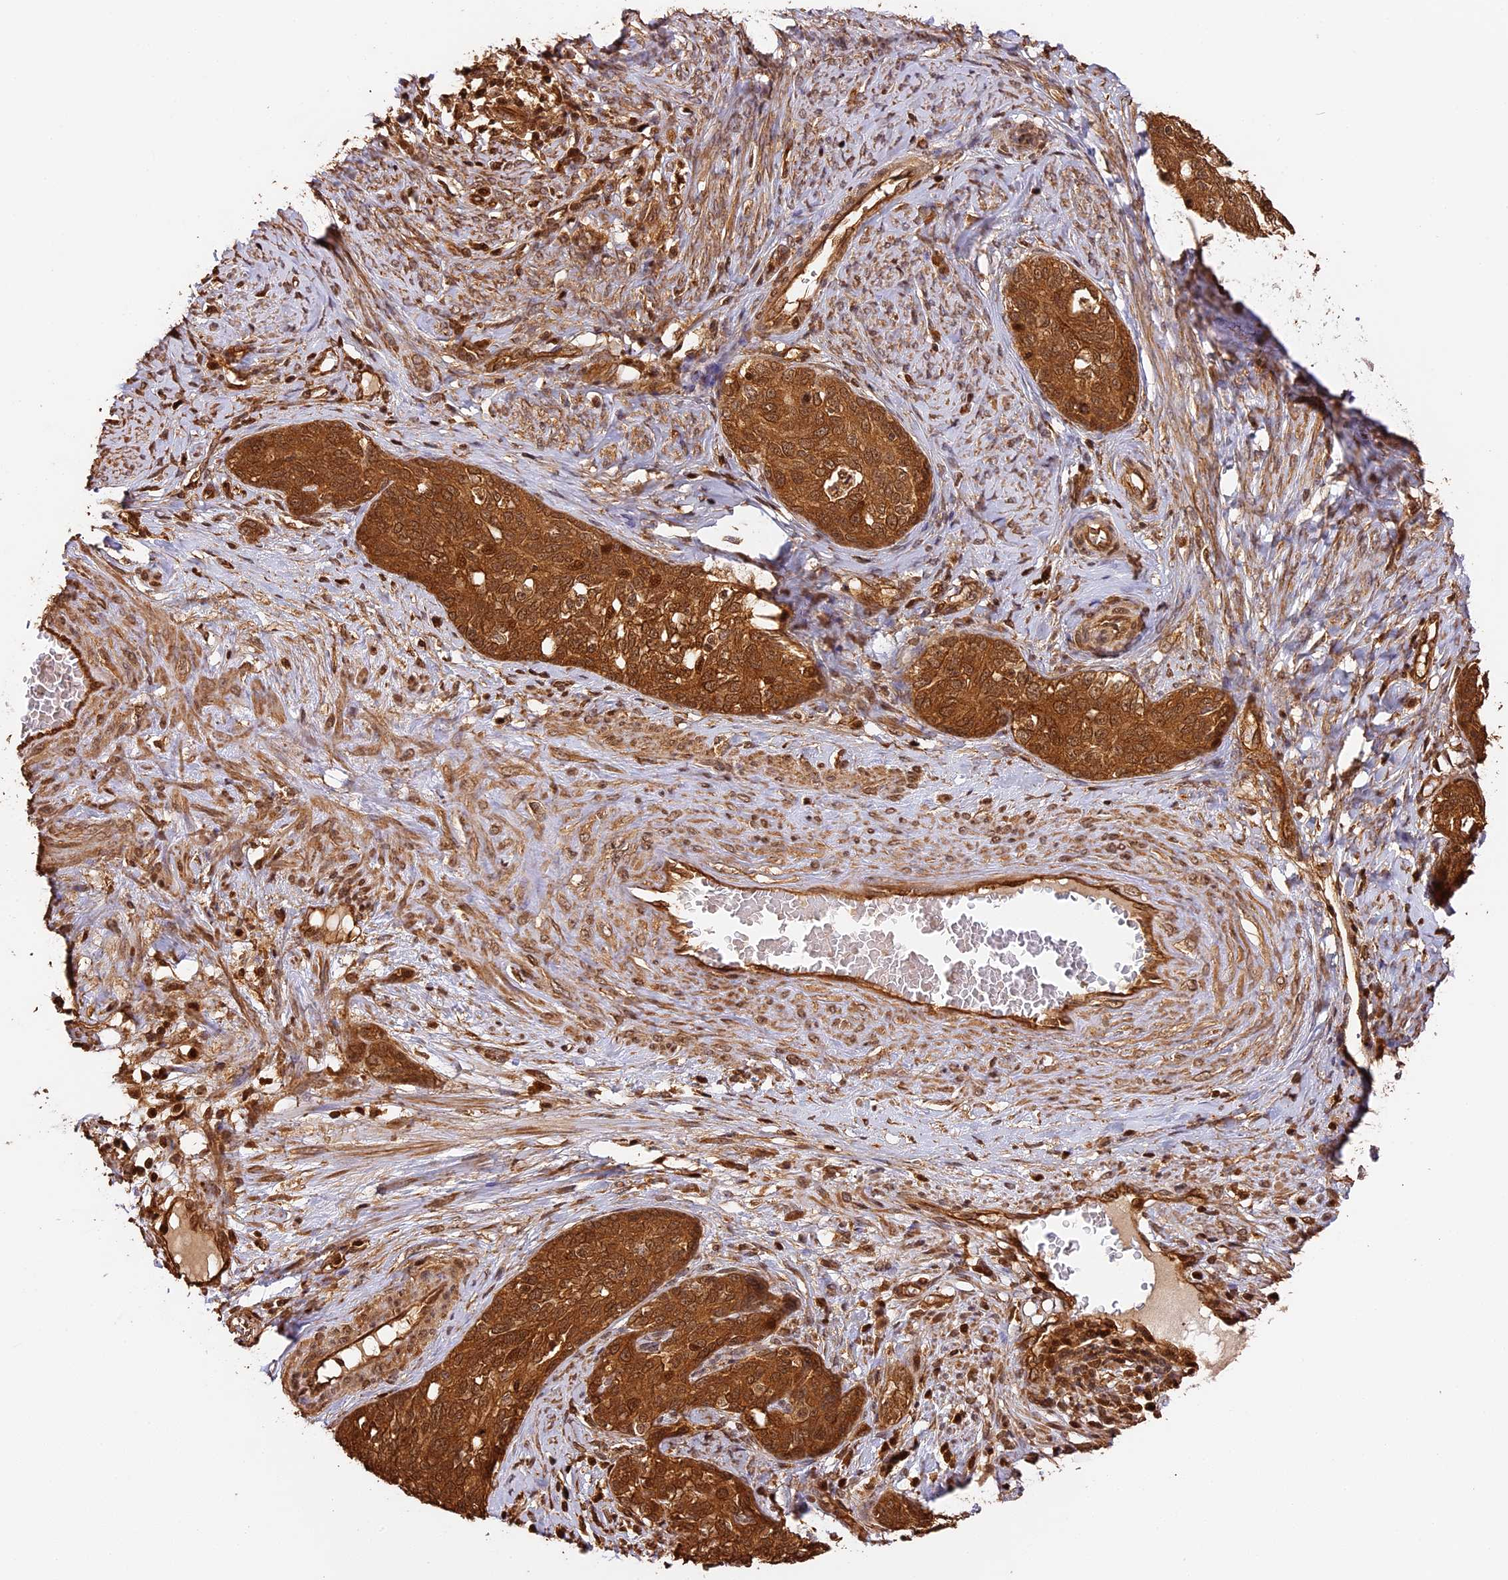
{"staining": {"intensity": "strong", "quantity": ">75%", "location": "cytoplasmic/membranous,nuclear"}, "tissue": "cervical cancer", "cell_type": "Tumor cells", "image_type": "cancer", "snomed": [{"axis": "morphology", "description": "Squamous cell carcinoma, NOS"}, {"axis": "morphology", "description": "Adenocarcinoma, NOS"}, {"axis": "topography", "description": "Cervix"}], "caption": "Immunohistochemical staining of adenocarcinoma (cervical) shows high levels of strong cytoplasmic/membranous and nuclear protein staining in about >75% of tumor cells.", "gene": "PPP1R37", "patient": {"sex": "female", "age": 52}}